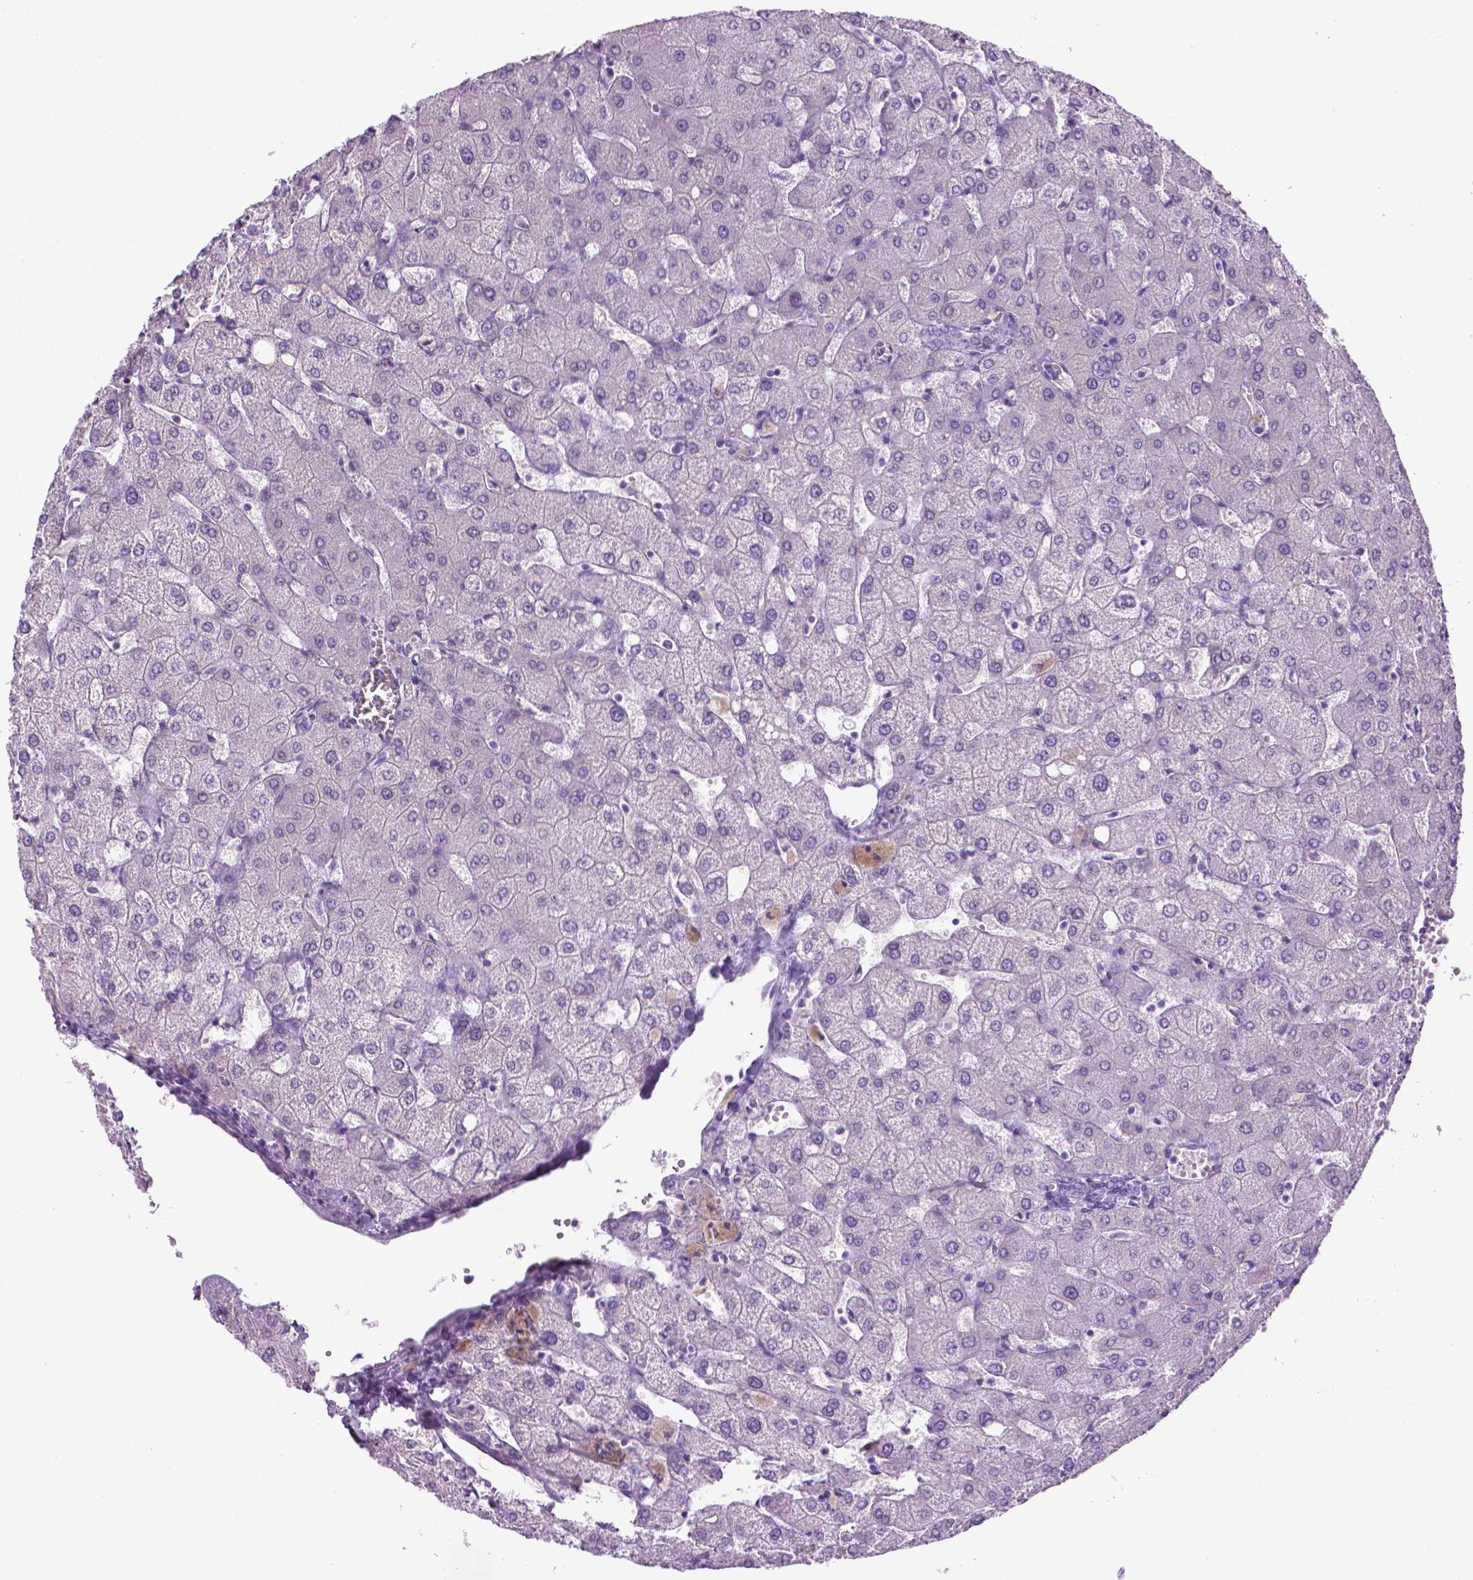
{"staining": {"intensity": "negative", "quantity": "none", "location": "none"}, "tissue": "liver", "cell_type": "Cholangiocytes", "image_type": "normal", "snomed": [{"axis": "morphology", "description": "Normal tissue, NOS"}, {"axis": "topography", "description": "Liver"}], "caption": "DAB immunohistochemical staining of normal human liver shows no significant expression in cholangiocytes. The staining is performed using DAB (3,3'-diaminobenzidine) brown chromogen with nuclei counter-stained in using hematoxylin.", "gene": "DNAI7", "patient": {"sex": "female", "age": 54}}